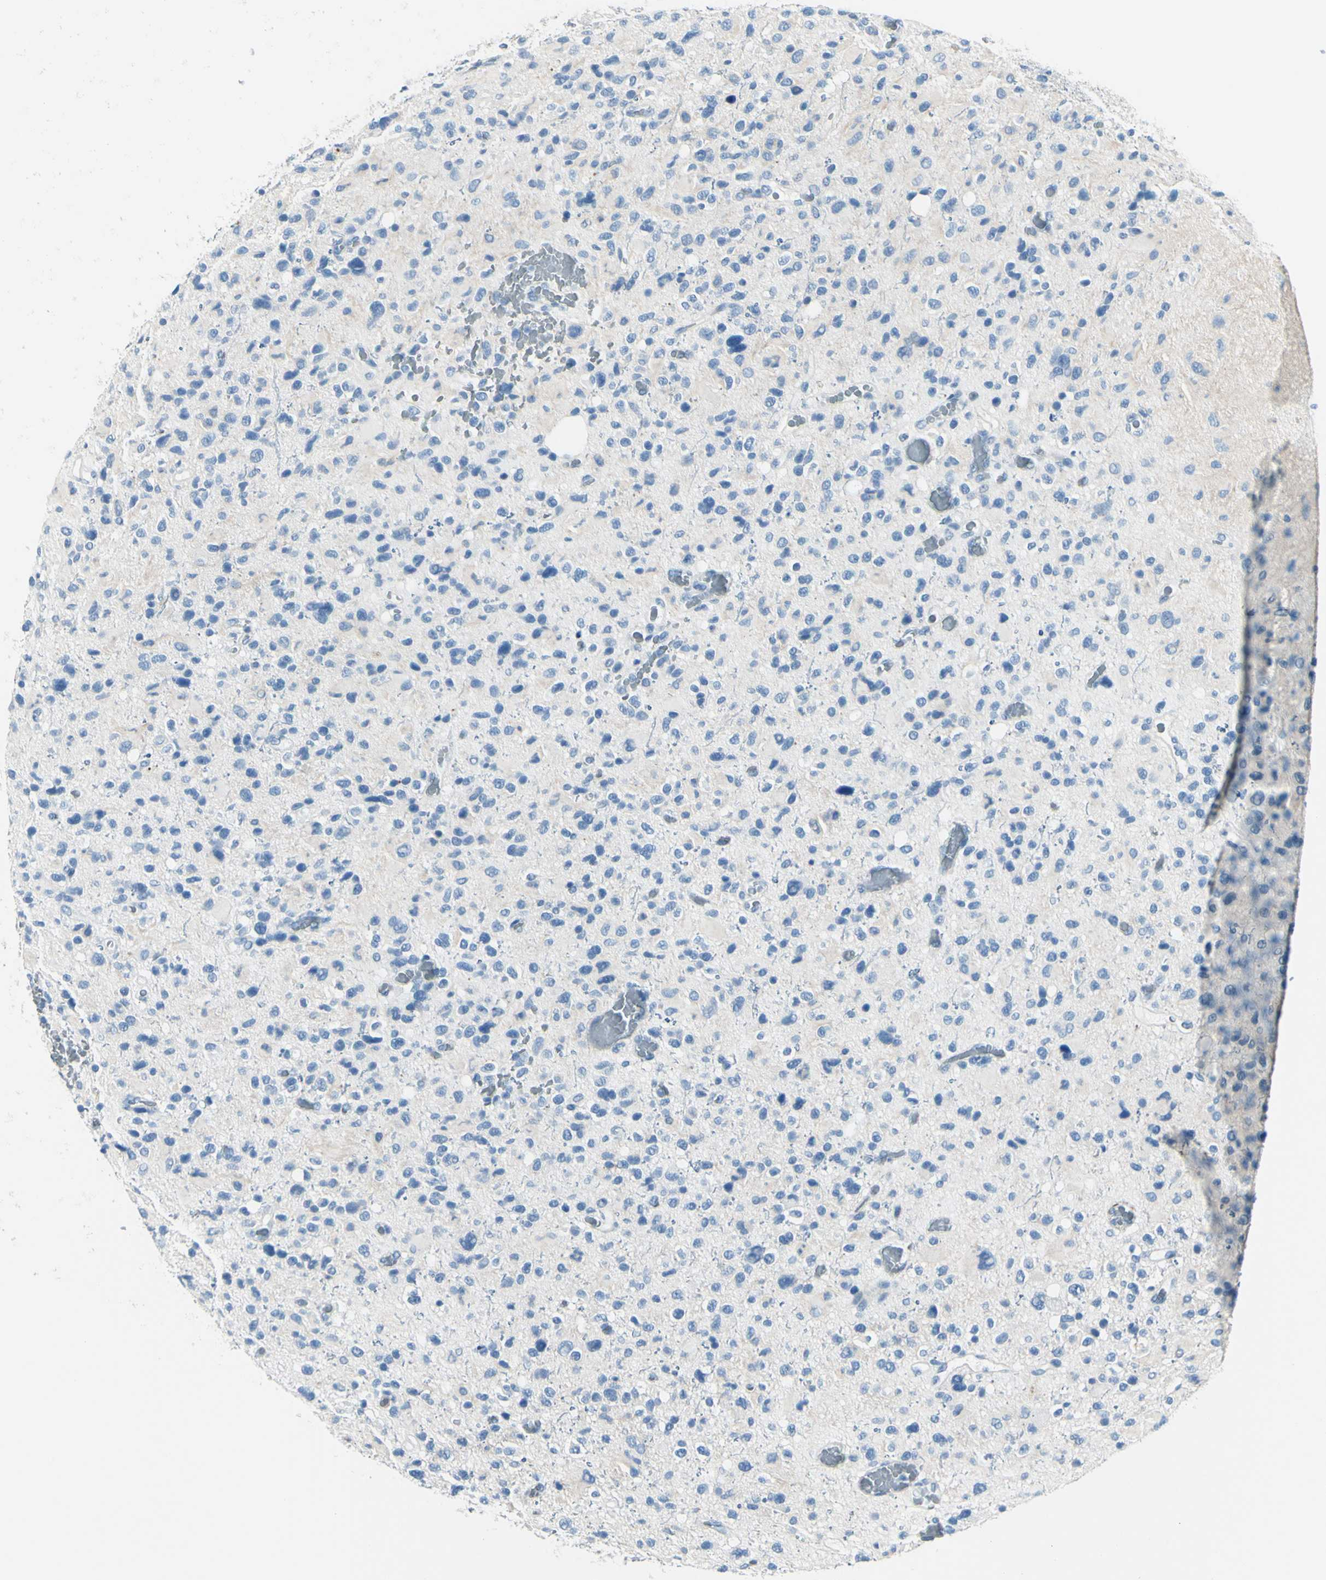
{"staining": {"intensity": "negative", "quantity": "none", "location": "none"}, "tissue": "glioma", "cell_type": "Tumor cells", "image_type": "cancer", "snomed": [{"axis": "morphology", "description": "Glioma, malignant, High grade"}, {"axis": "topography", "description": "Brain"}], "caption": "High magnification brightfield microscopy of glioma stained with DAB (3,3'-diaminobenzidine) (brown) and counterstained with hematoxylin (blue): tumor cells show no significant positivity.", "gene": "CDH15", "patient": {"sex": "male", "age": 48}}